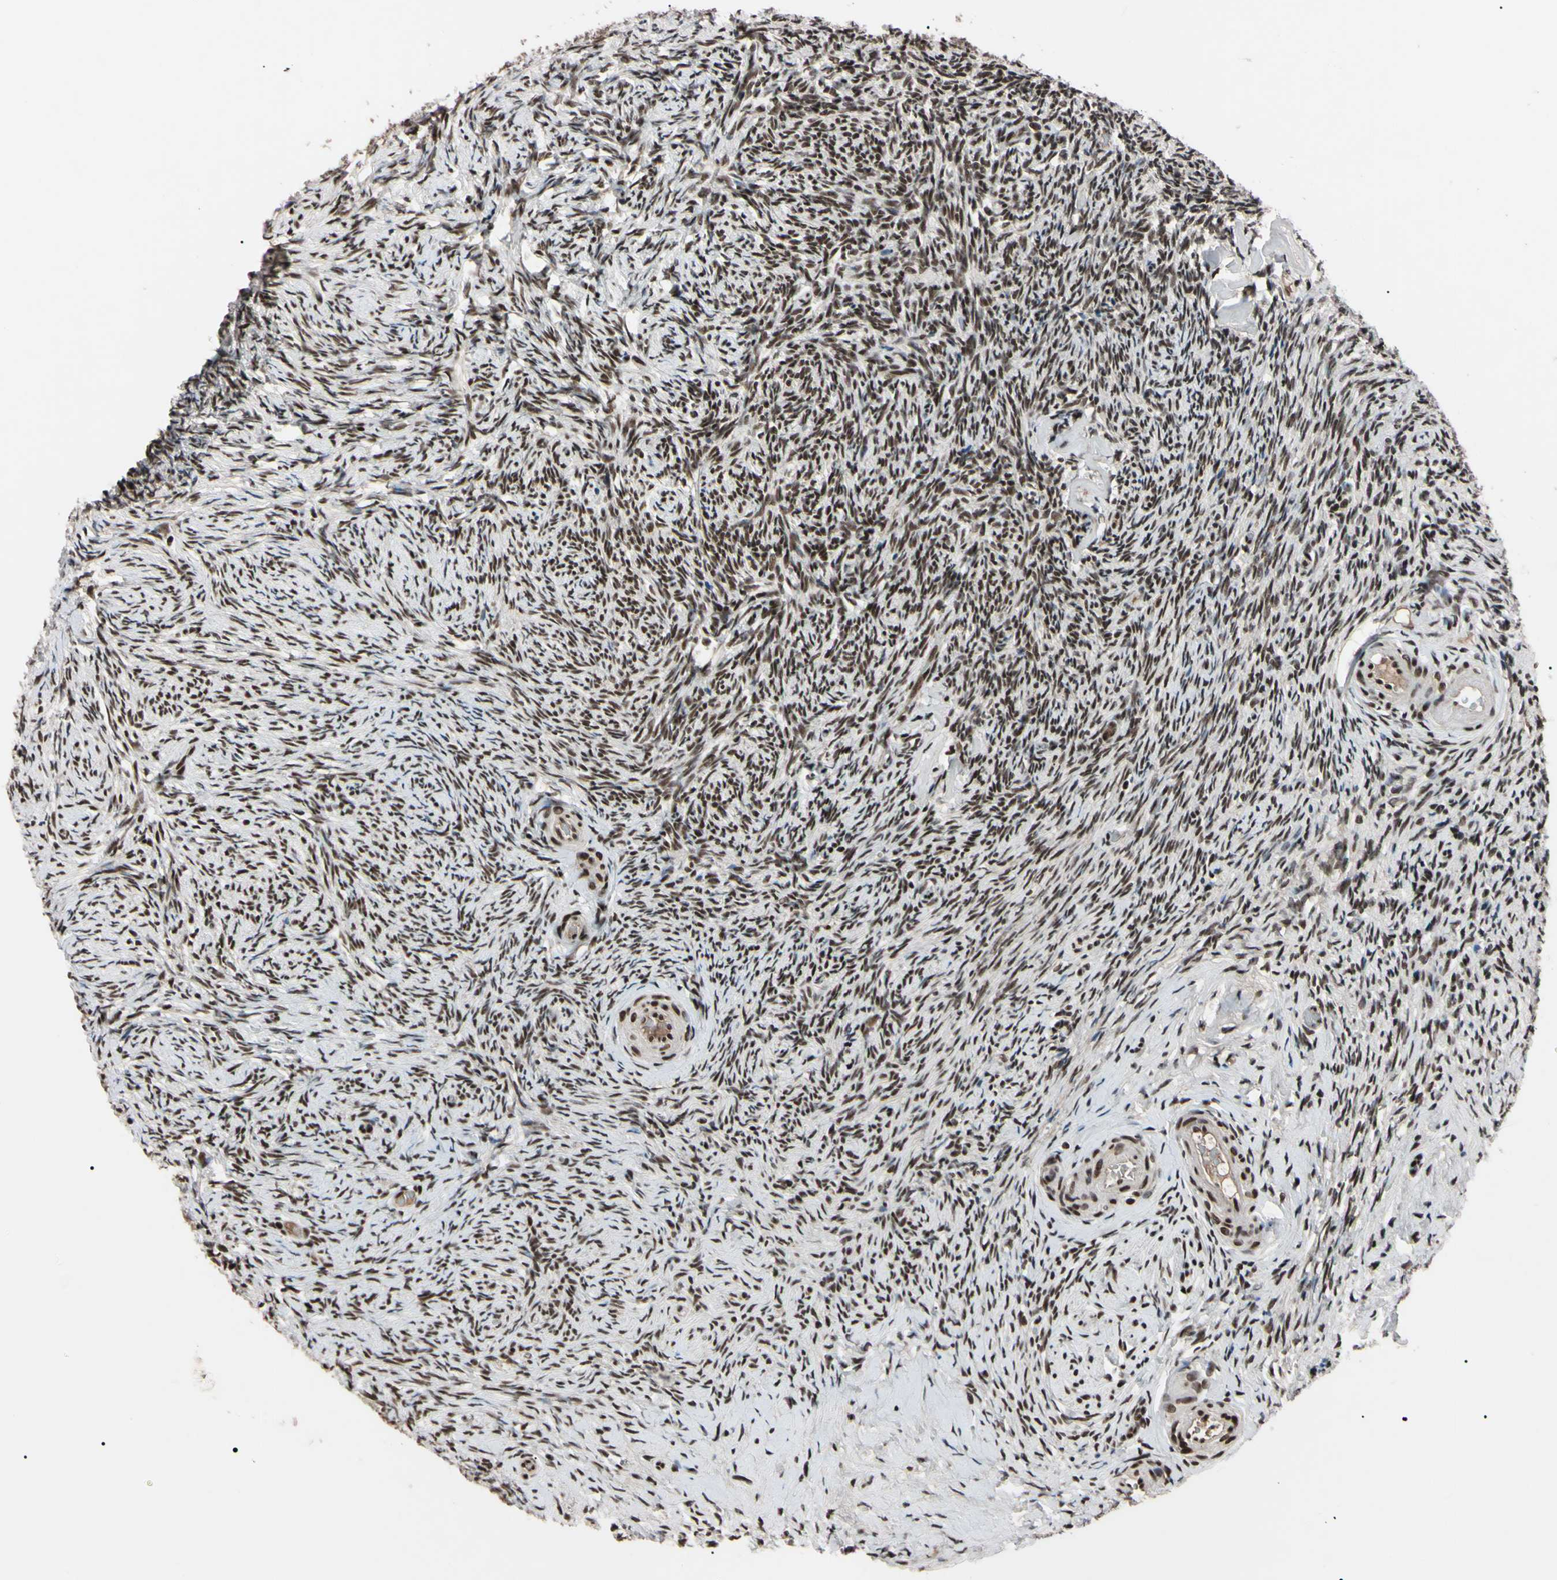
{"staining": {"intensity": "moderate", "quantity": ">75%", "location": "nuclear"}, "tissue": "ovary", "cell_type": "Ovarian stroma cells", "image_type": "normal", "snomed": [{"axis": "morphology", "description": "Normal tissue, NOS"}, {"axis": "topography", "description": "Ovary"}], "caption": "Protein expression analysis of normal human ovary reveals moderate nuclear staining in approximately >75% of ovarian stroma cells. (DAB IHC with brightfield microscopy, high magnification).", "gene": "YY1", "patient": {"sex": "female", "age": 60}}